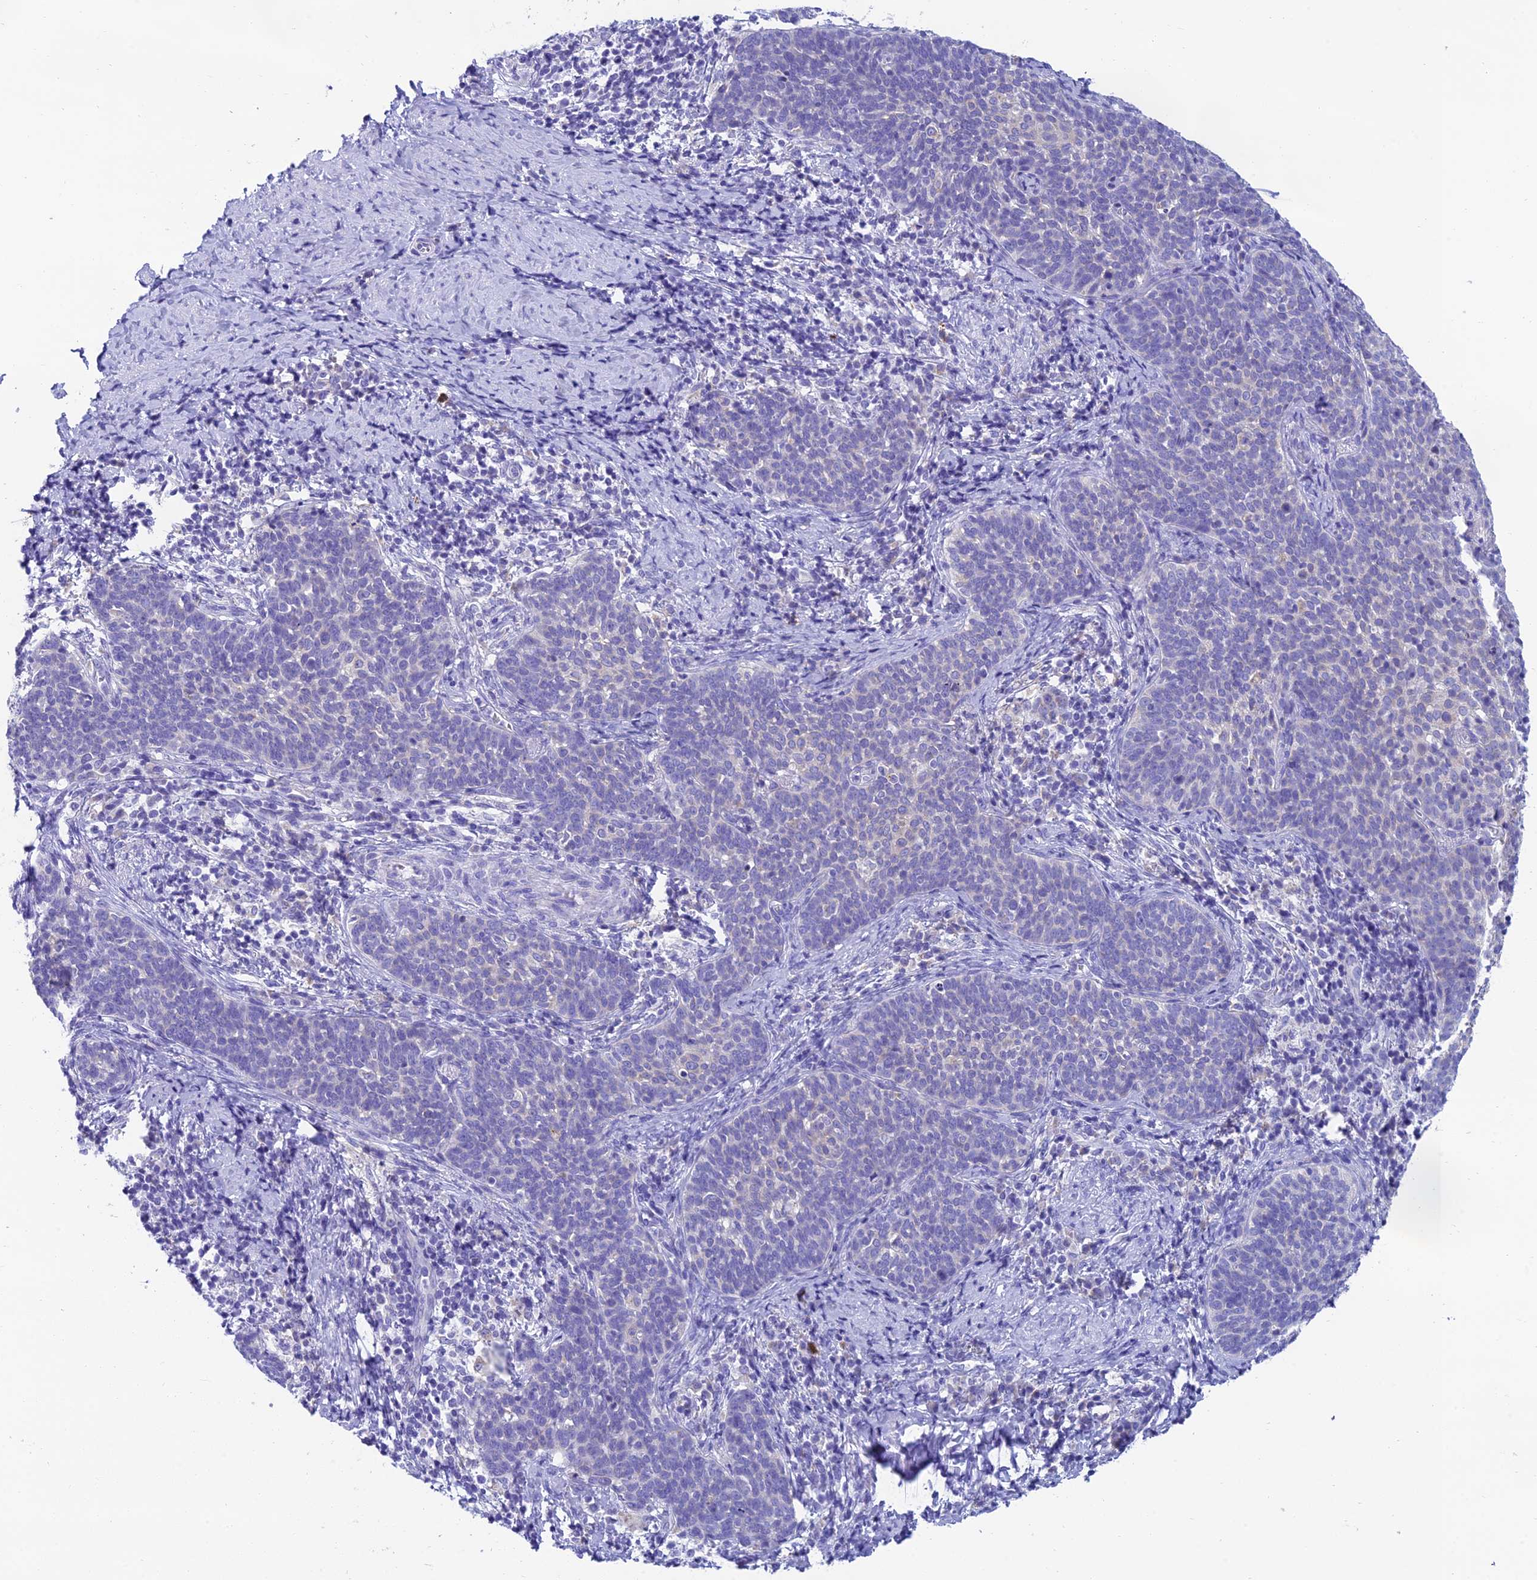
{"staining": {"intensity": "negative", "quantity": "none", "location": "none"}, "tissue": "cervical cancer", "cell_type": "Tumor cells", "image_type": "cancer", "snomed": [{"axis": "morphology", "description": "Normal tissue, NOS"}, {"axis": "morphology", "description": "Squamous cell carcinoma, NOS"}, {"axis": "topography", "description": "Cervix"}], "caption": "Immunohistochemistry photomicrograph of human cervical squamous cell carcinoma stained for a protein (brown), which exhibits no expression in tumor cells.", "gene": "REEP4", "patient": {"sex": "female", "age": 39}}